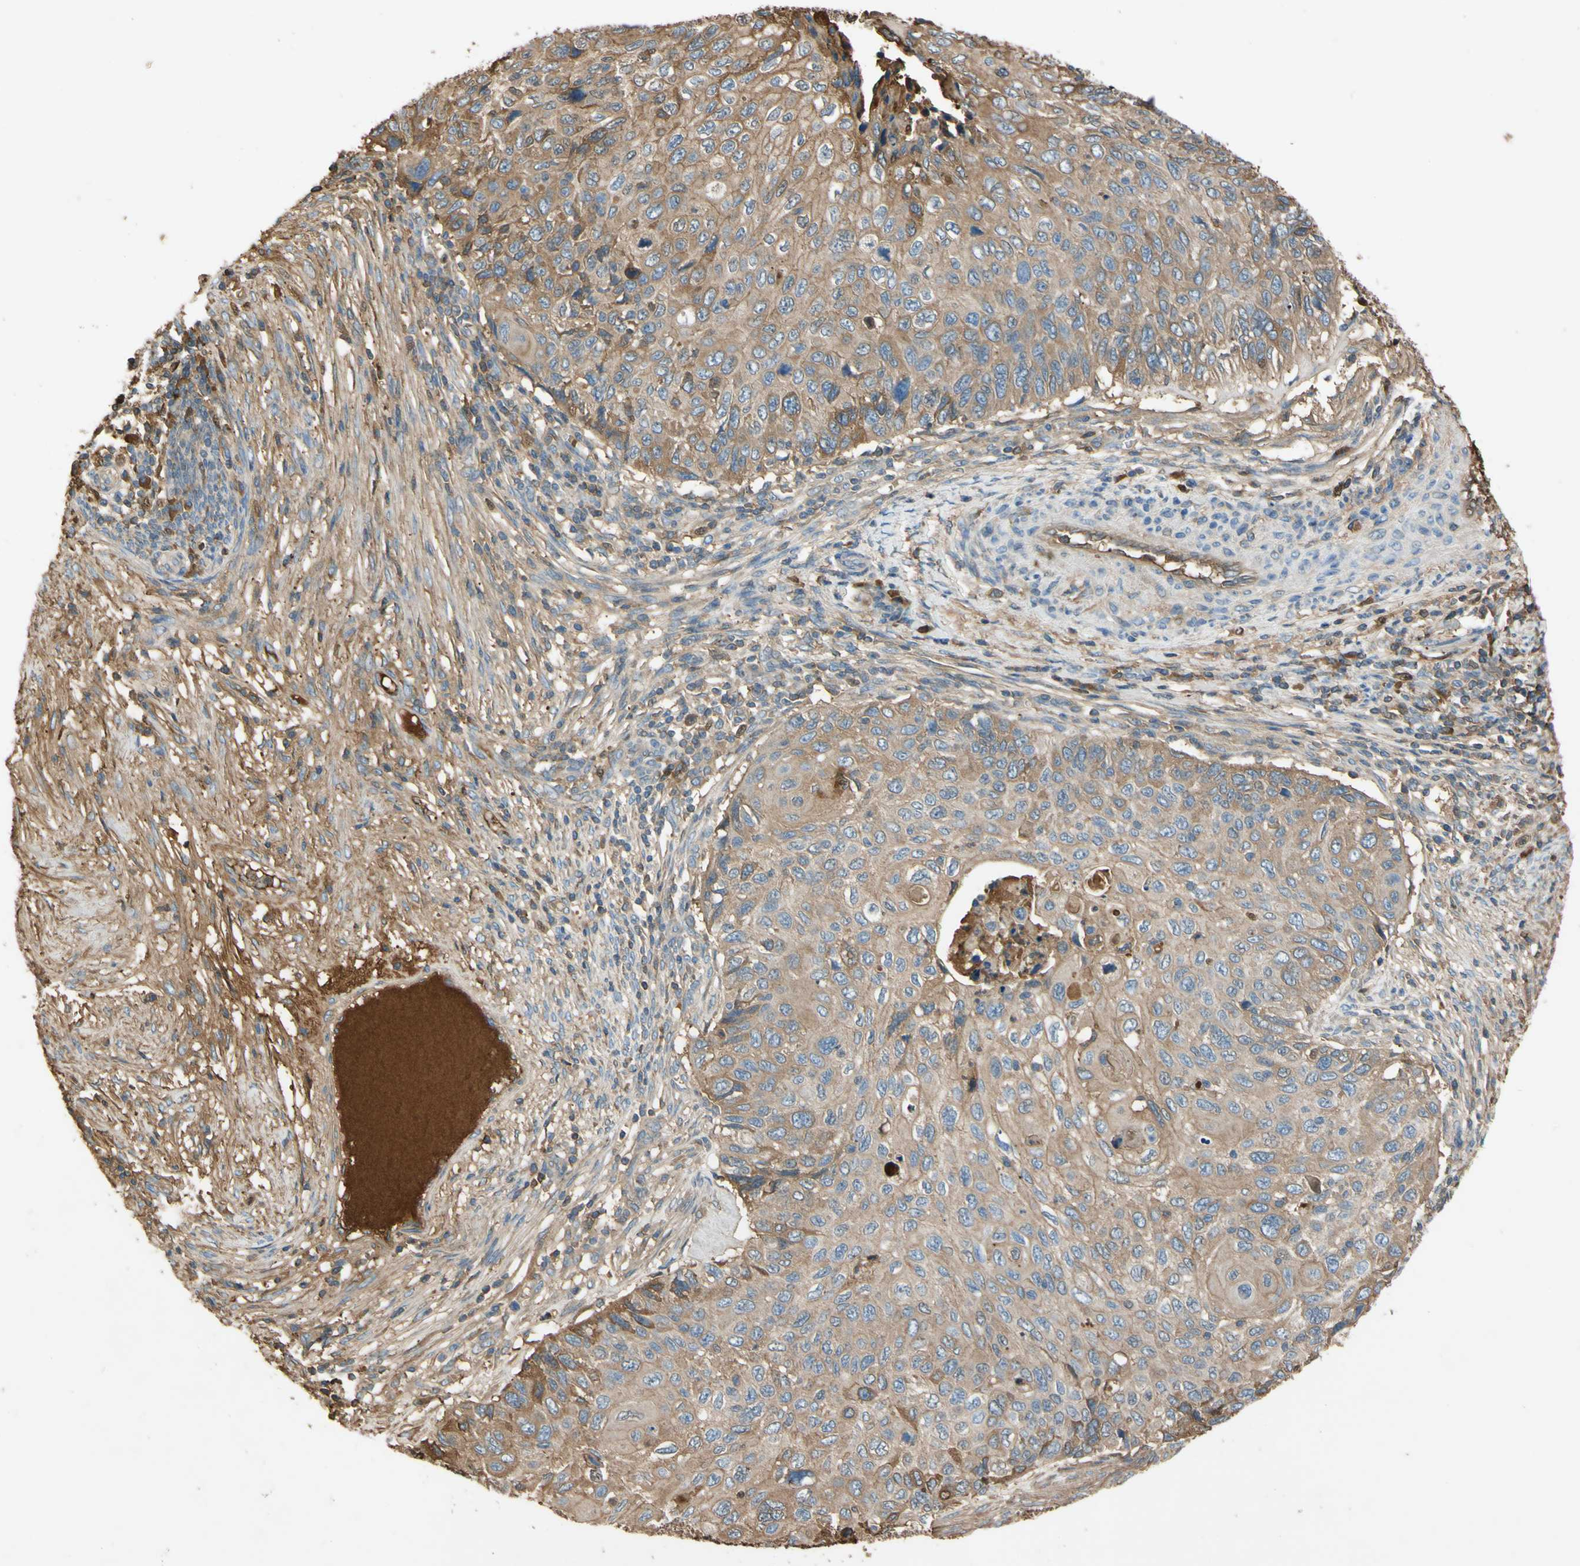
{"staining": {"intensity": "moderate", "quantity": "25%-75%", "location": "cytoplasmic/membranous"}, "tissue": "cervical cancer", "cell_type": "Tumor cells", "image_type": "cancer", "snomed": [{"axis": "morphology", "description": "Squamous cell carcinoma, NOS"}, {"axis": "topography", "description": "Cervix"}], "caption": "An image showing moderate cytoplasmic/membranous staining in about 25%-75% of tumor cells in cervical cancer, as visualized by brown immunohistochemical staining.", "gene": "TIMP2", "patient": {"sex": "female", "age": 70}}